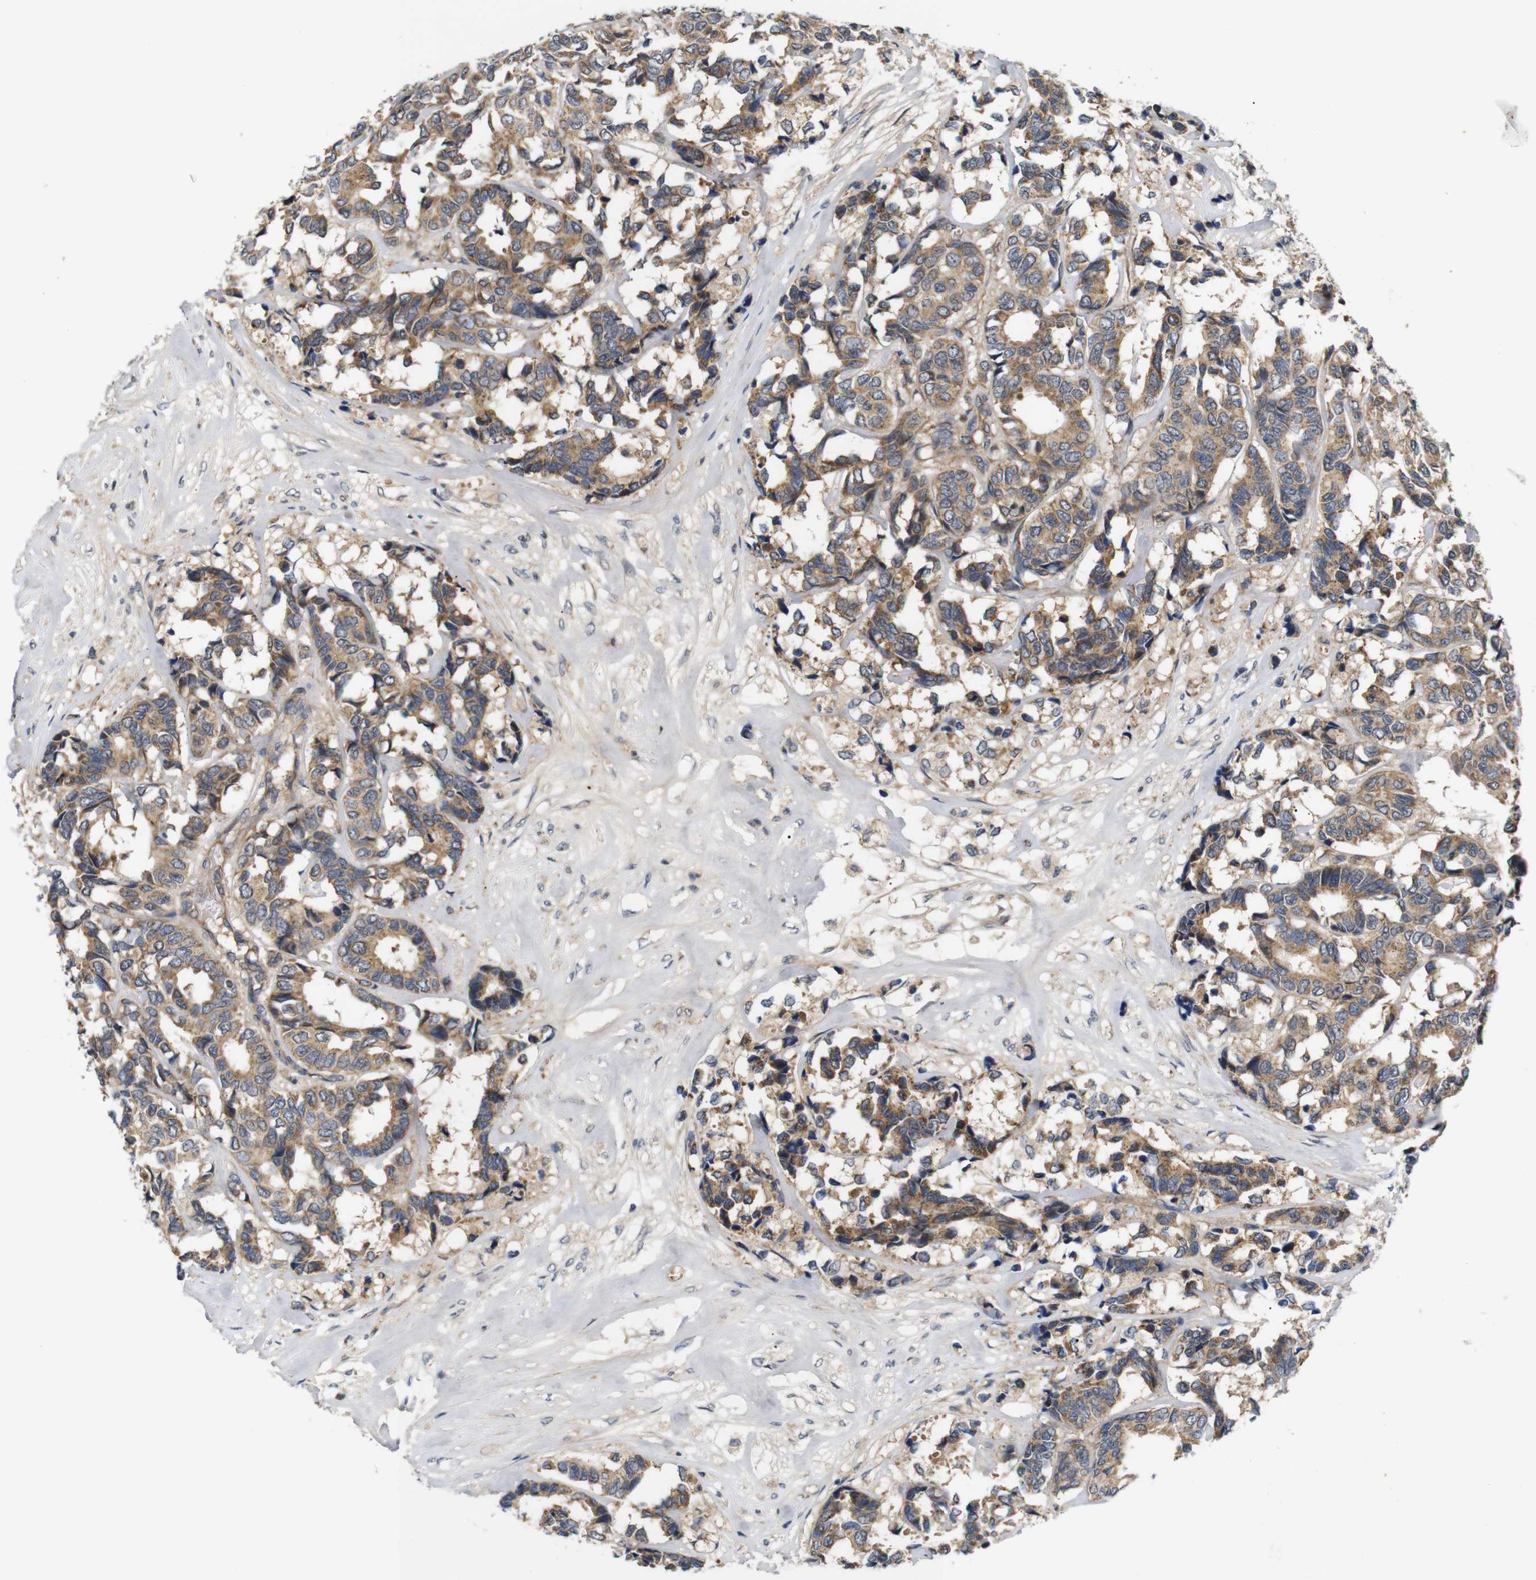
{"staining": {"intensity": "moderate", "quantity": ">75%", "location": "cytoplasmic/membranous"}, "tissue": "breast cancer", "cell_type": "Tumor cells", "image_type": "cancer", "snomed": [{"axis": "morphology", "description": "Duct carcinoma"}, {"axis": "topography", "description": "Breast"}], "caption": "The micrograph displays staining of breast cancer, revealing moderate cytoplasmic/membranous protein expression (brown color) within tumor cells.", "gene": "RIPK1", "patient": {"sex": "female", "age": 87}}